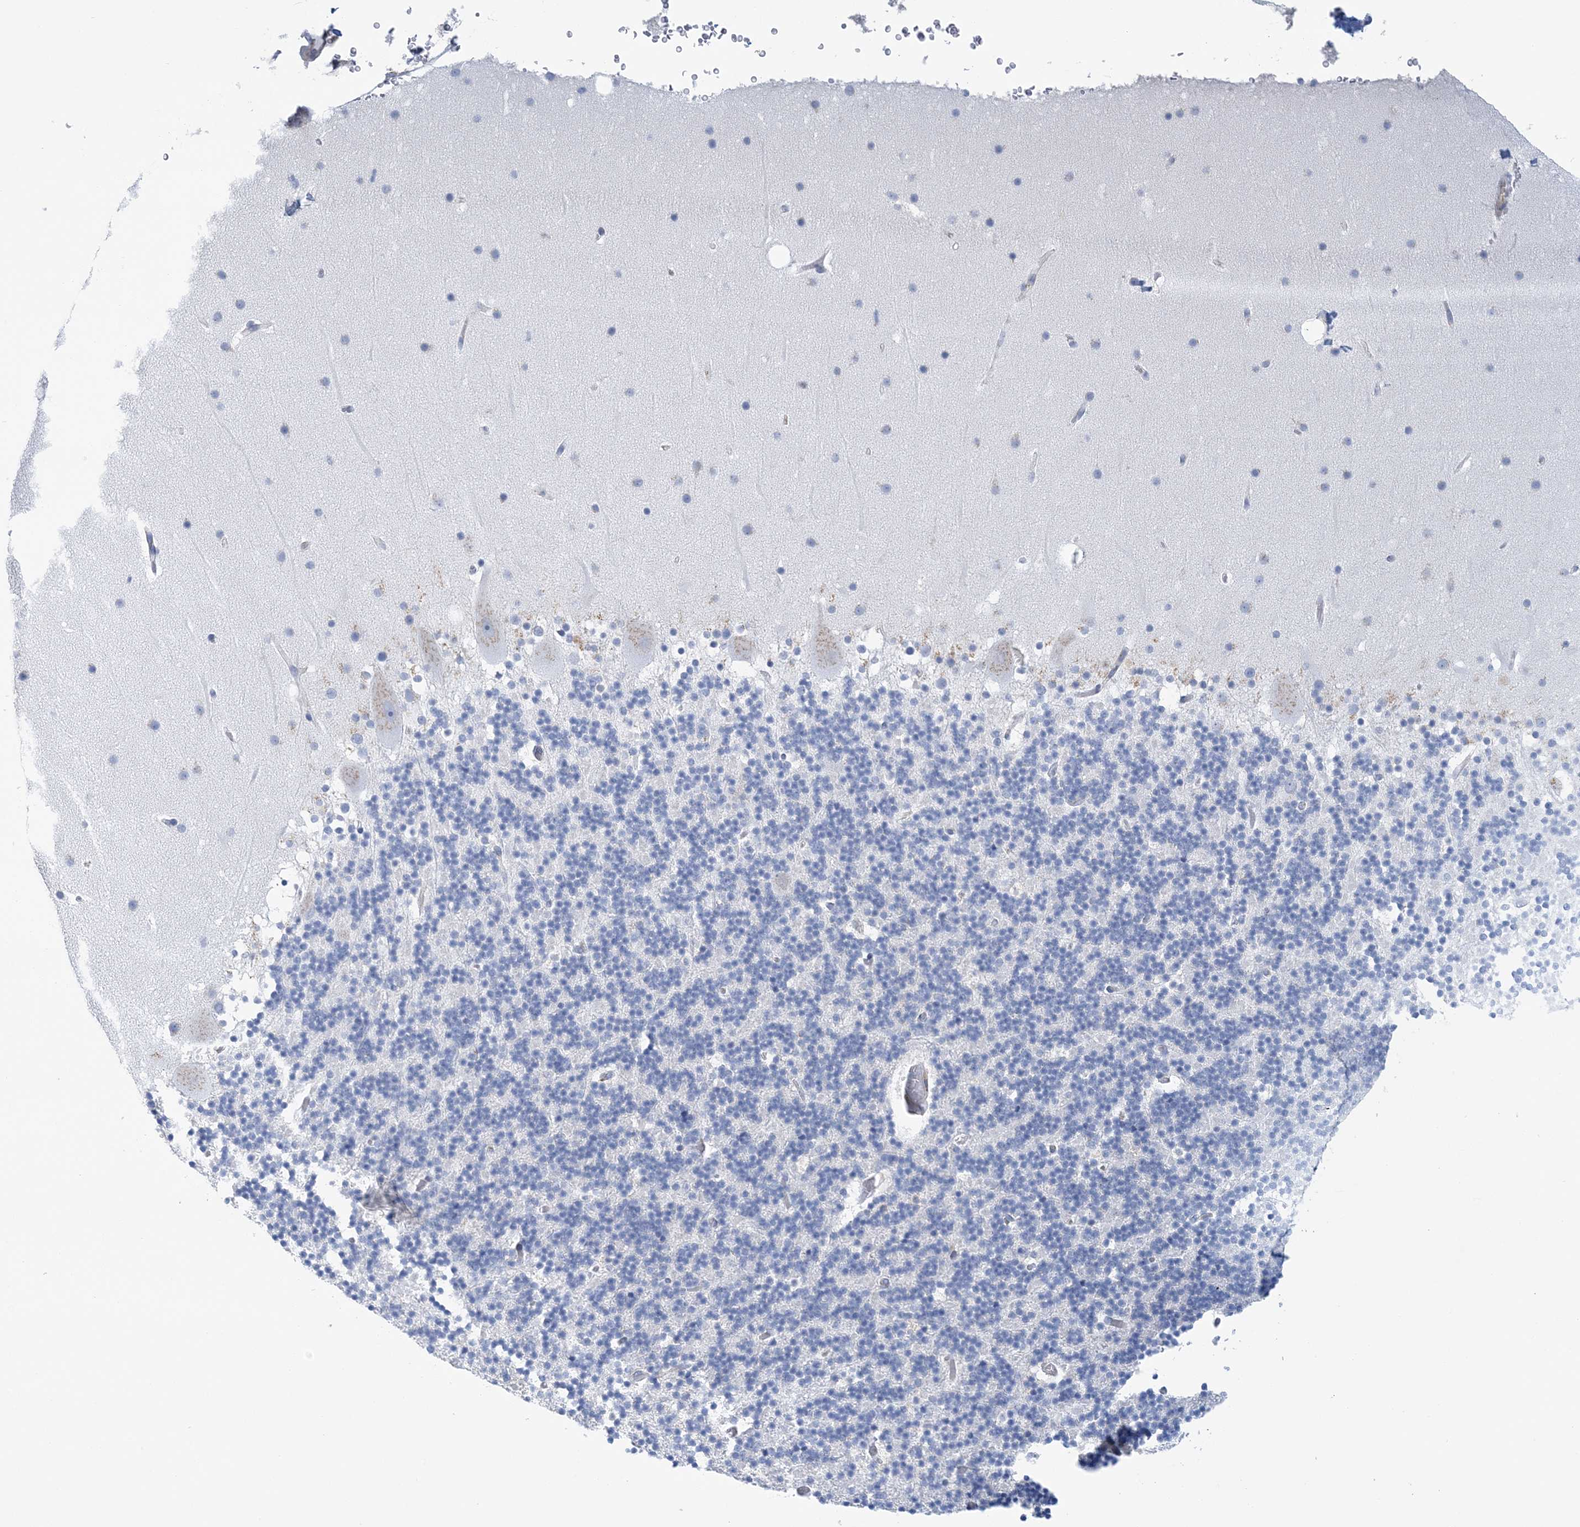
{"staining": {"intensity": "negative", "quantity": "none", "location": "none"}, "tissue": "cerebellum", "cell_type": "Cells in granular layer", "image_type": "normal", "snomed": [{"axis": "morphology", "description": "Normal tissue, NOS"}, {"axis": "topography", "description": "Cerebellum"}], "caption": "Photomicrograph shows no protein staining in cells in granular layer of normal cerebellum. The staining is performed using DAB (3,3'-diaminobenzidine) brown chromogen with nuclei counter-stained in using hematoxylin.", "gene": "PLEKHG4B", "patient": {"sex": "male", "age": 57}}